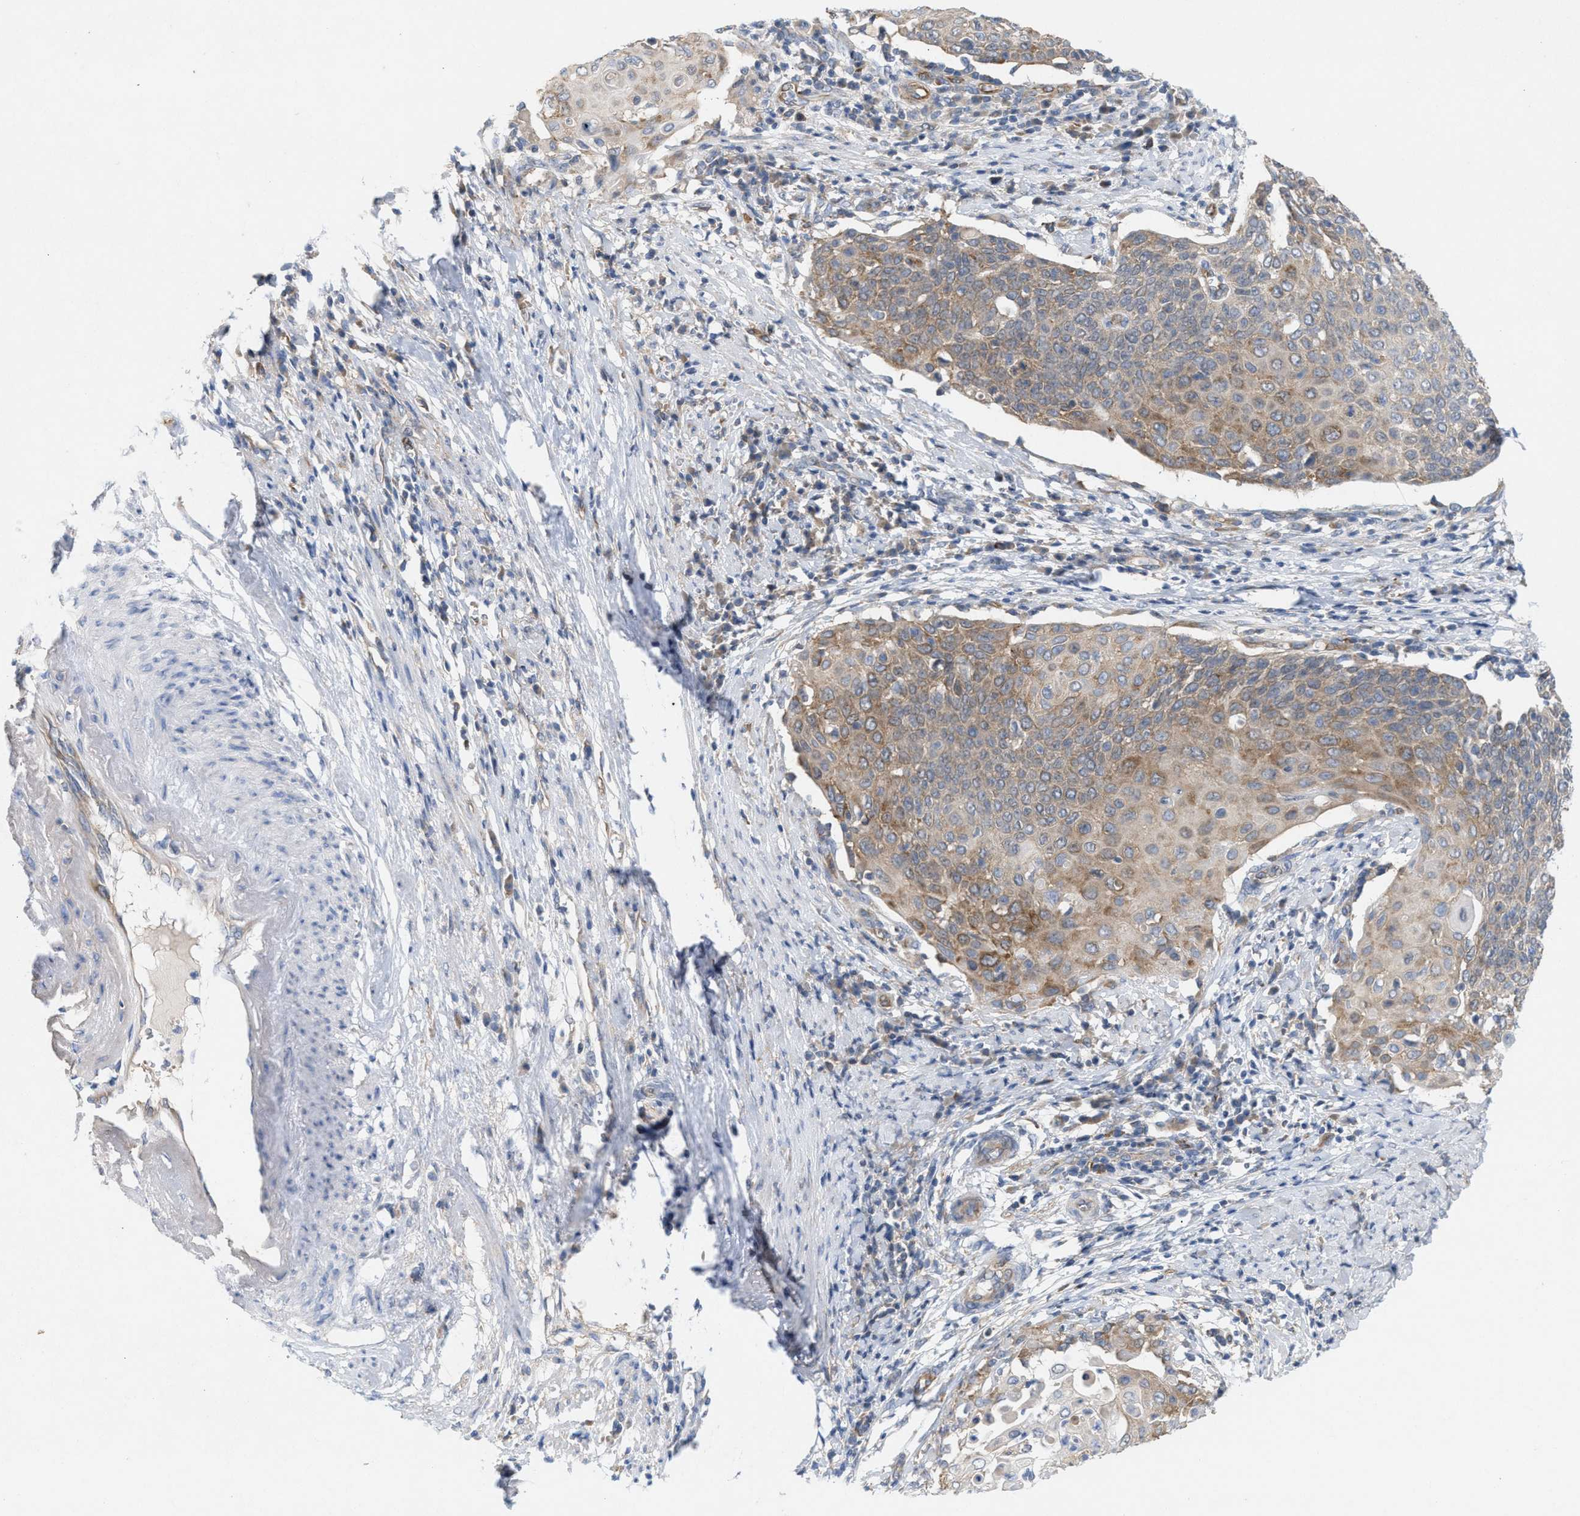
{"staining": {"intensity": "moderate", "quantity": ">75%", "location": "cytoplasmic/membranous"}, "tissue": "cervical cancer", "cell_type": "Tumor cells", "image_type": "cancer", "snomed": [{"axis": "morphology", "description": "Squamous cell carcinoma, NOS"}, {"axis": "topography", "description": "Cervix"}], "caption": "The histopathology image displays immunohistochemical staining of cervical cancer (squamous cell carcinoma). There is moderate cytoplasmic/membranous expression is seen in about >75% of tumor cells.", "gene": "UBAP2", "patient": {"sex": "female", "age": 39}}